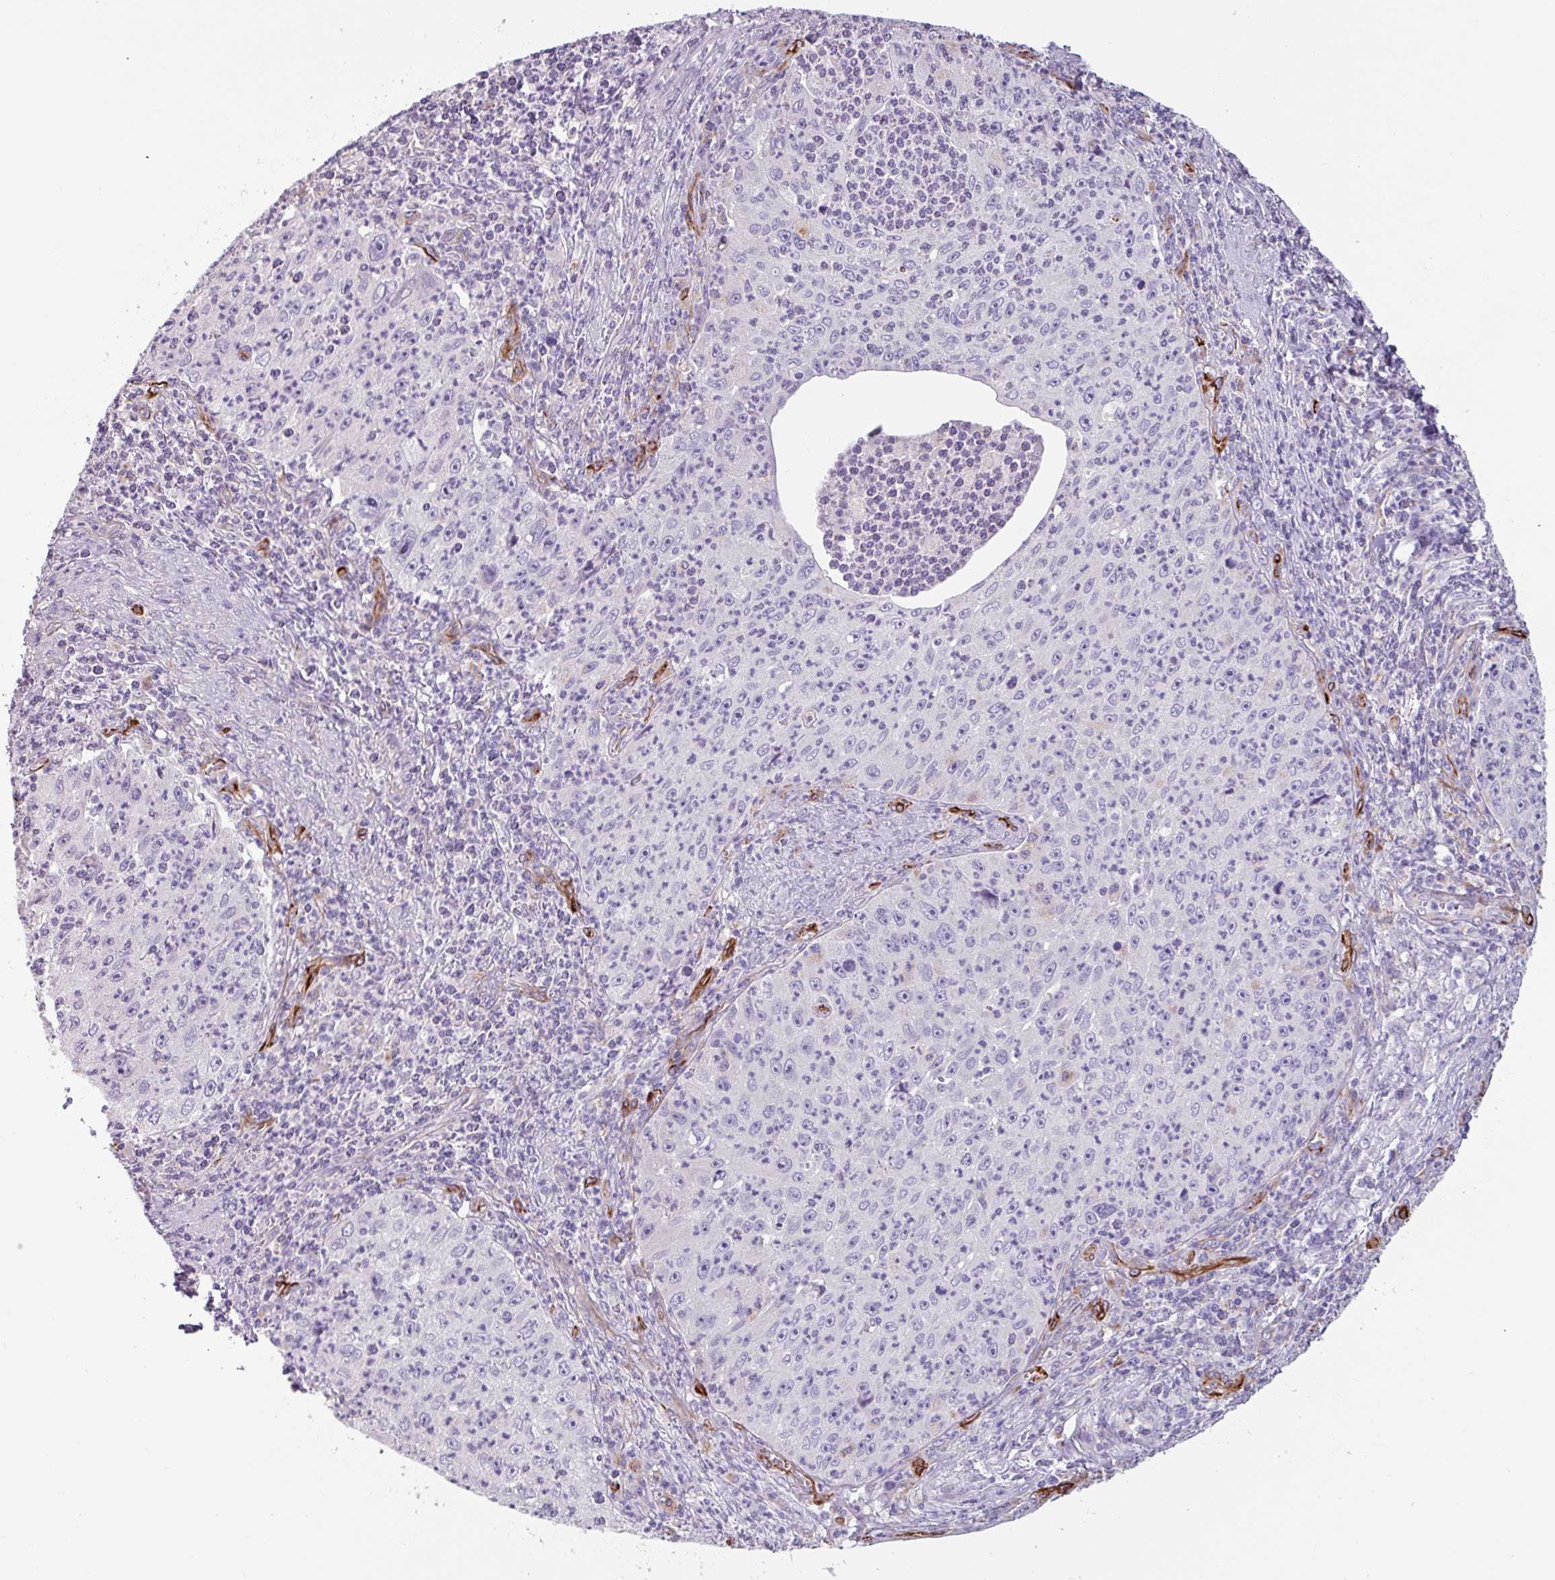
{"staining": {"intensity": "negative", "quantity": "none", "location": "none"}, "tissue": "cervical cancer", "cell_type": "Tumor cells", "image_type": "cancer", "snomed": [{"axis": "morphology", "description": "Squamous cell carcinoma, NOS"}, {"axis": "topography", "description": "Cervix"}], "caption": "Immunohistochemistry (IHC) micrograph of neoplastic tissue: human squamous cell carcinoma (cervical) stained with DAB exhibits no significant protein expression in tumor cells.", "gene": "BTD", "patient": {"sex": "female", "age": 30}}